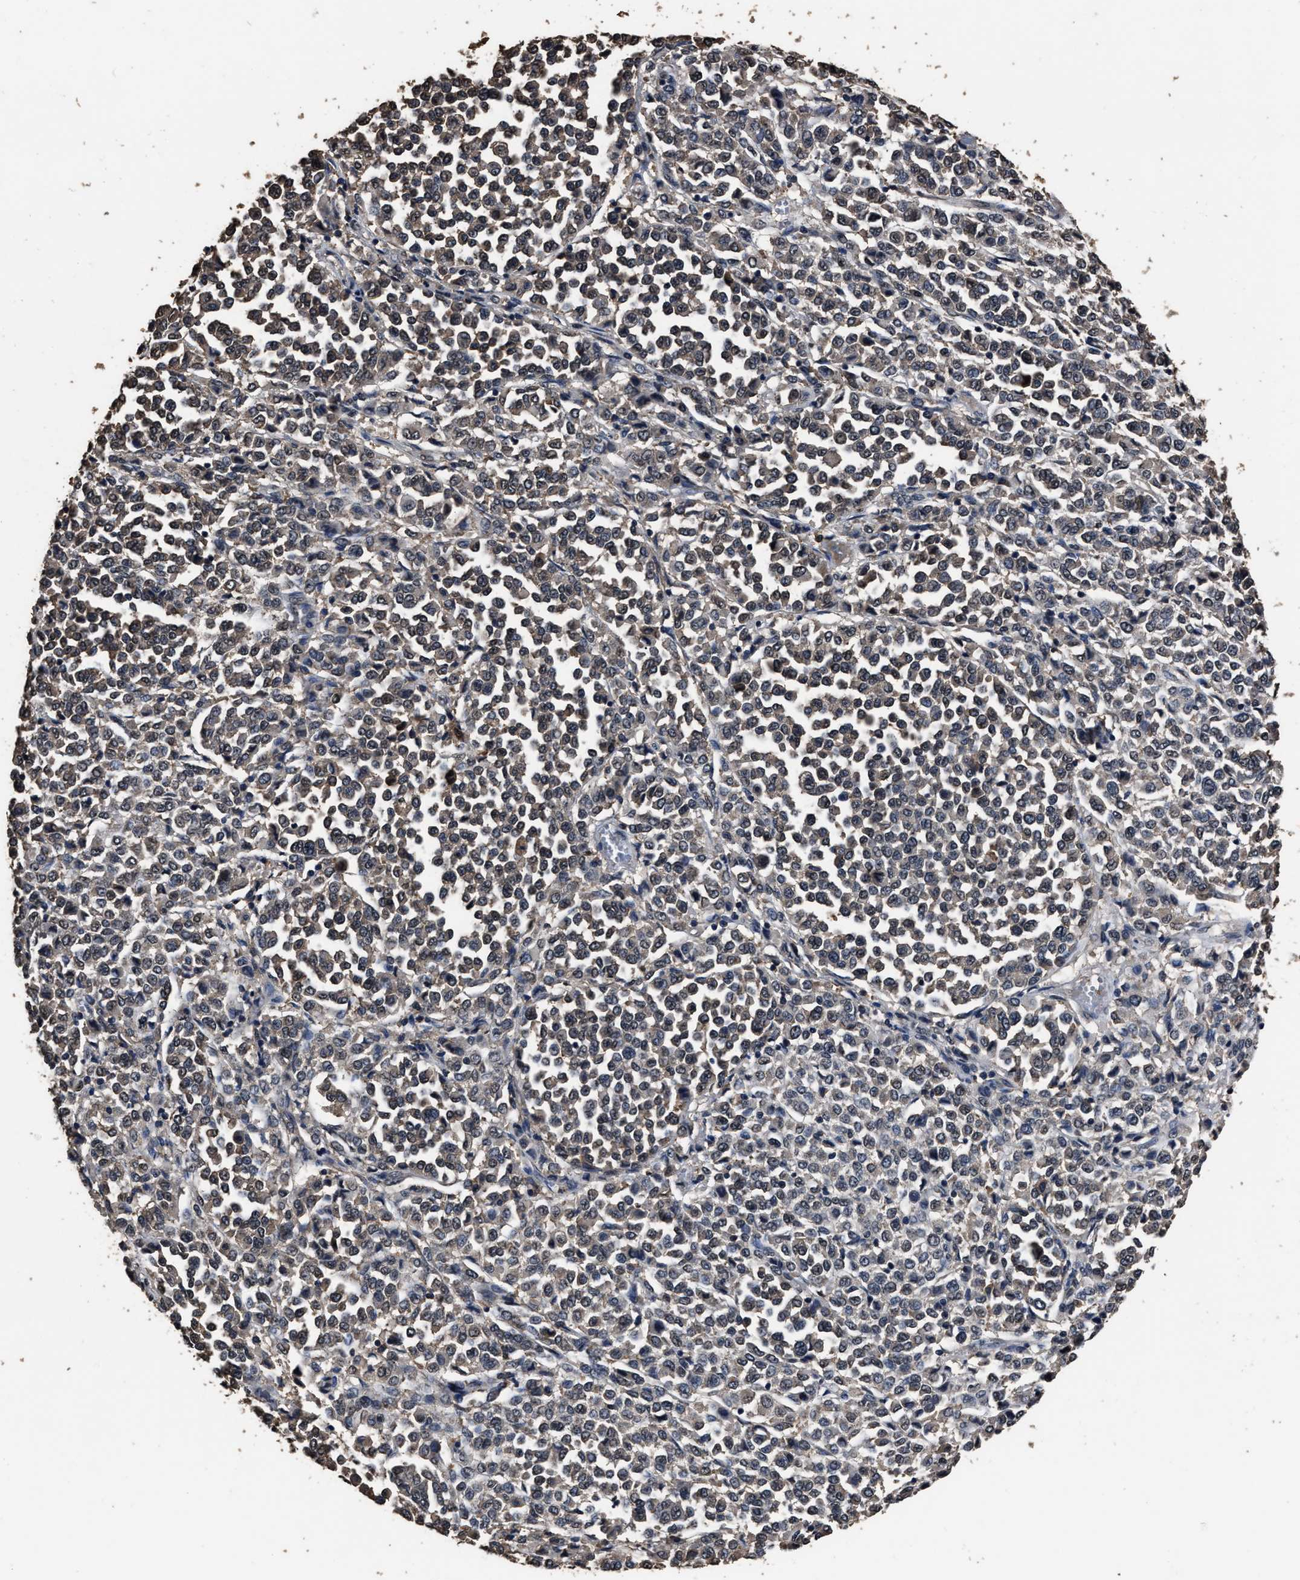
{"staining": {"intensity": "weak", "quantity": ">75%", "location": "cytoplasmic/membranous"}, "tissue": "melanoma", "cell_type": "Tumor cells", "image_type": "cancer", "snomed": [{"axis": "morphology", "description": "Malignant melanoma, Metastatic site"}, {"axis": "topography", "description": "Pancreas"}], "caption": "DAB immunohistochemical staining of human malignant melanoma (metastatic site) shows weak cytoplasmic/membranous protein staining in approximately >75% of tumor cells.", "gene": "RSBN1L", "patient": {"sex": "female", "age": 30}}